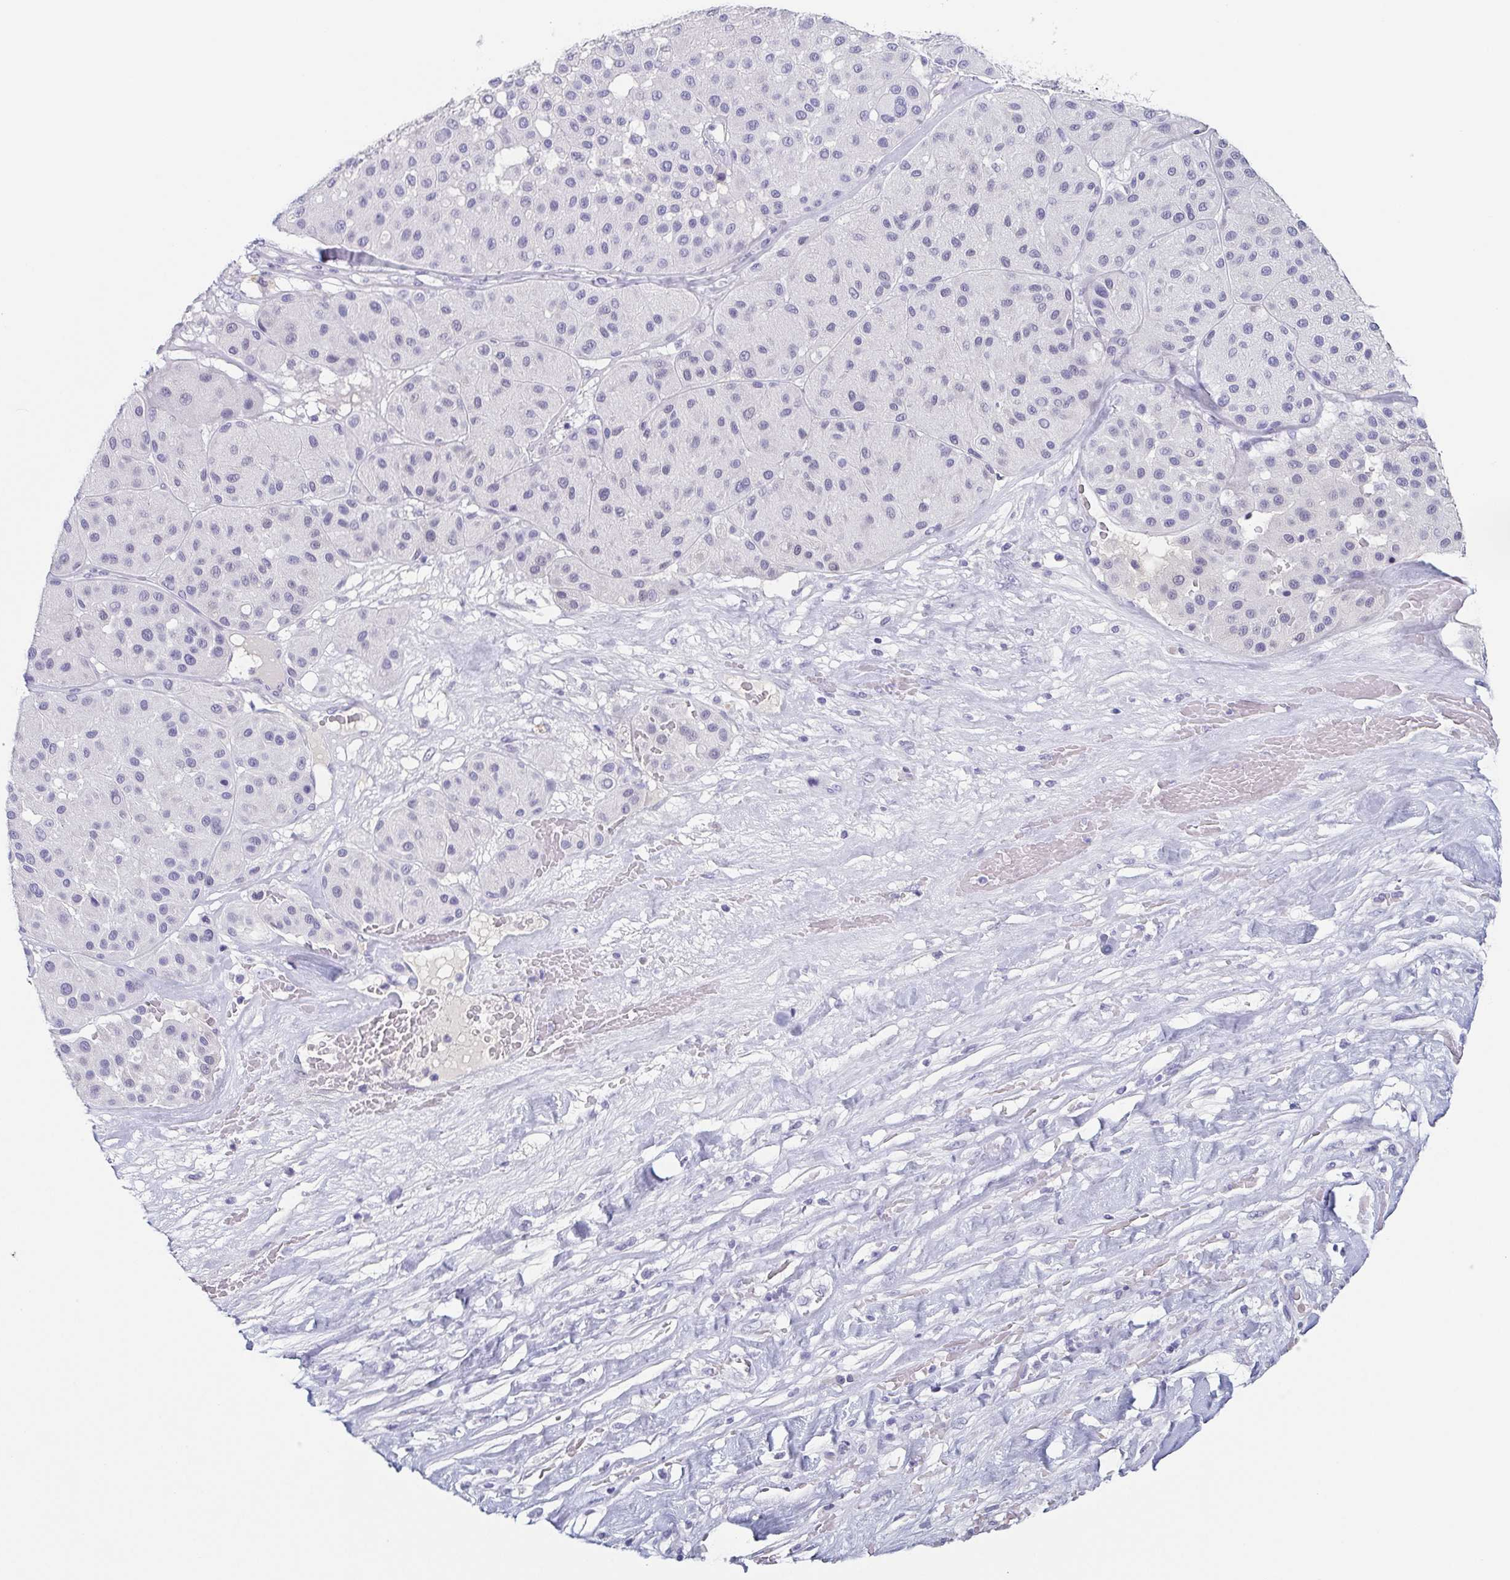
{"staining": {"intensity": "negative", "quantity": "none", "location": "none"}, "tissue": "melanoma", "cell_type": "Tumor cells", "image_type": "cancer", "snomed": [{"axis": "morphology", "description": "Malignant melanoma, Metastatic site"}, {"axis": "topography", "description": "Smooth muscle"}], "caption": "Immunohistochemical staining of melanoma reveals no significant positivity in tumor cells.", "gene": "ITLN1", "patient": {"sex": "male", "age": 41}}